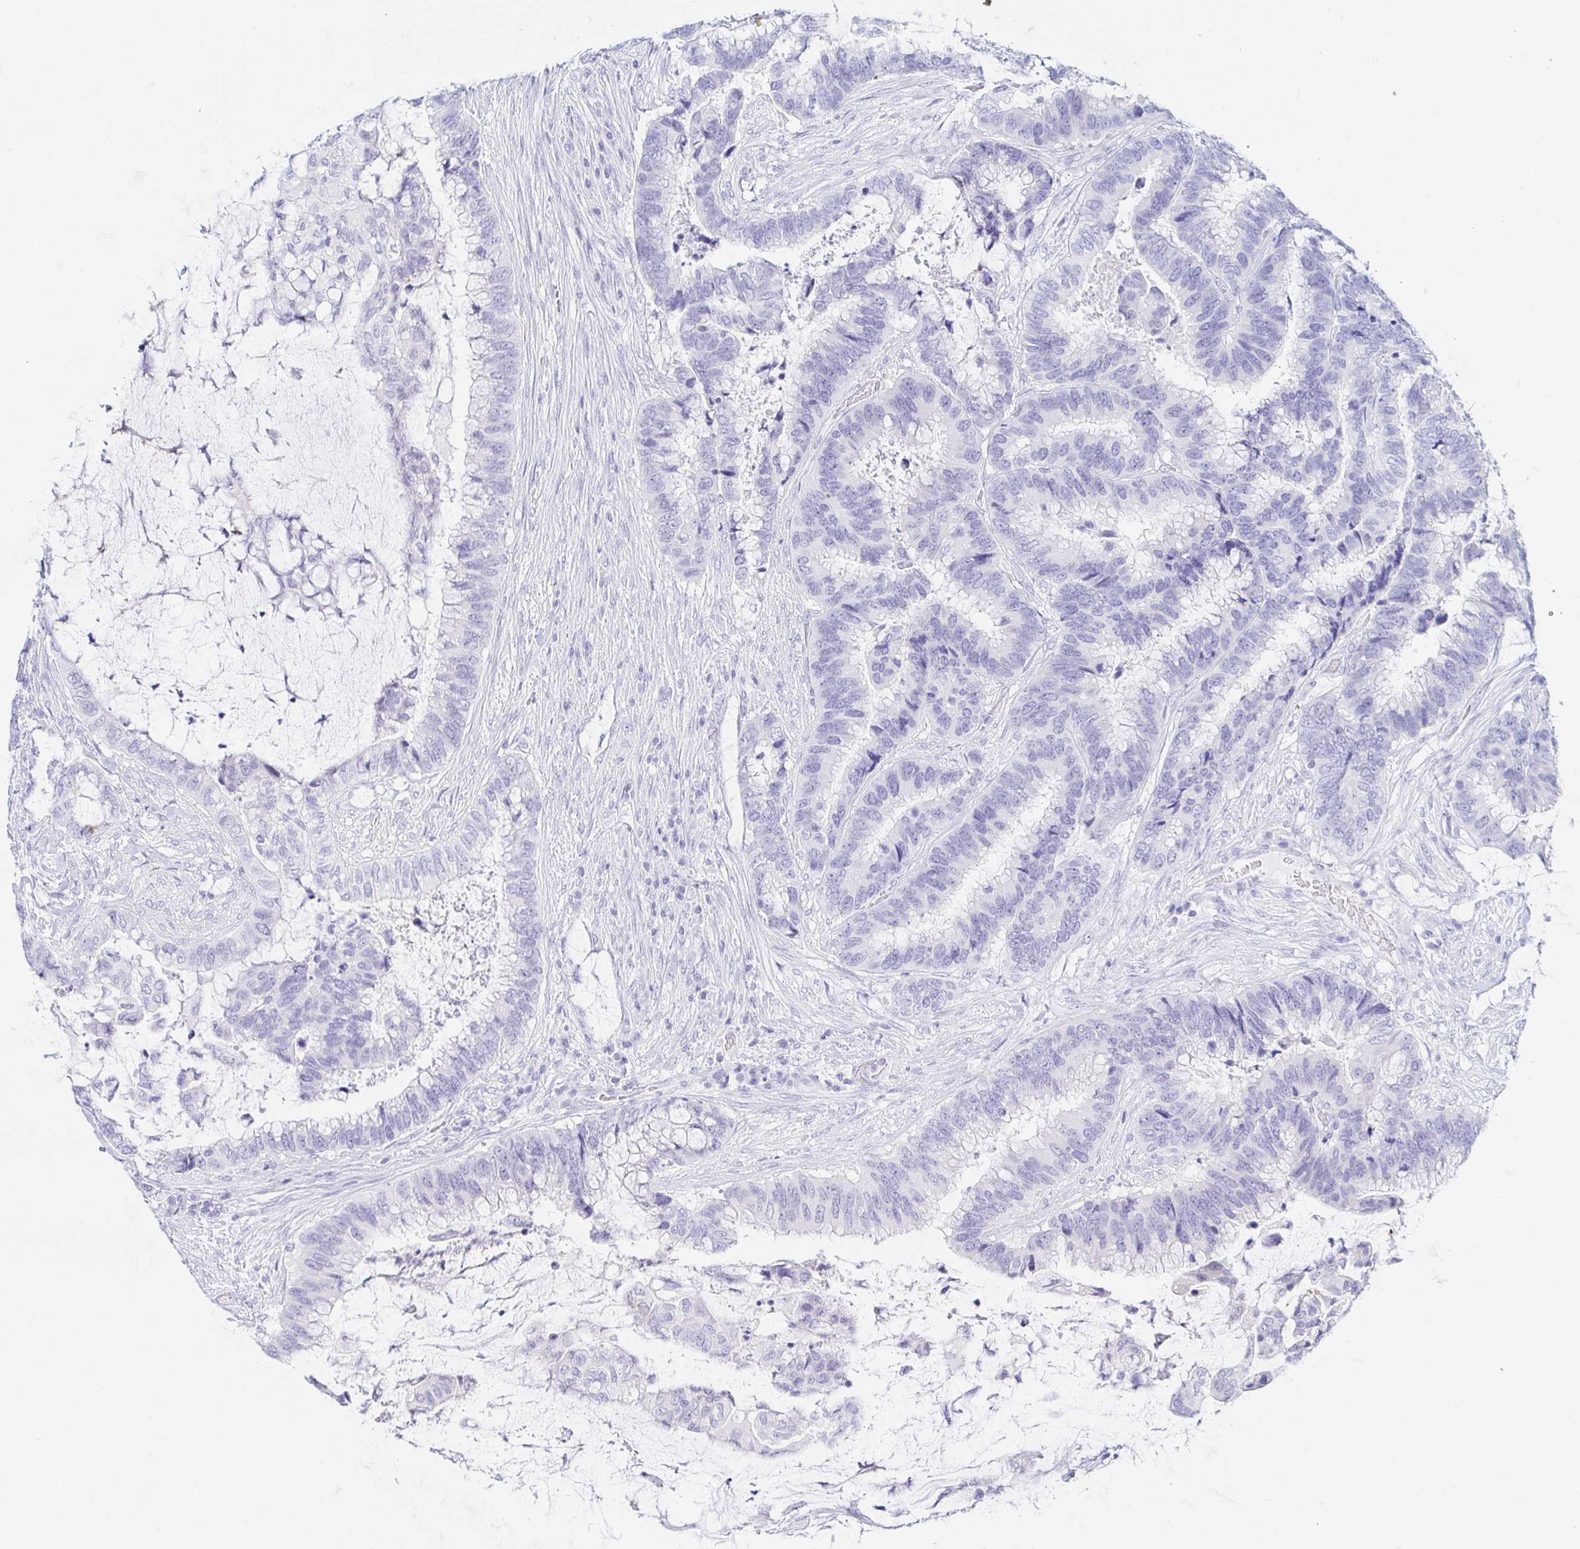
{"staining": {"intensity": "negative", "quantity": "none", "location": "none"}, "tissue": "colorectal cancer", "cell_type": "Tumor cells", "image_type": "cancer", "snomed": [{"axis": "morphology", "description": "Adenocarcinoma, NOS"}, {"axis": "topography", "description": "Rectum"}], "caption": "Immunohistochemical staining of colorectal cancer (adenocarcinoma) reveals no significant expression in tumor cells. (Stains: DAB (3,3'-diaminobenzidine) IHC with hematoxylin counter stain, Microscopy: brightfield microscopy at high magnification).", "gene": "PAX8", "patient": {"sex": "female", "age": 59}}